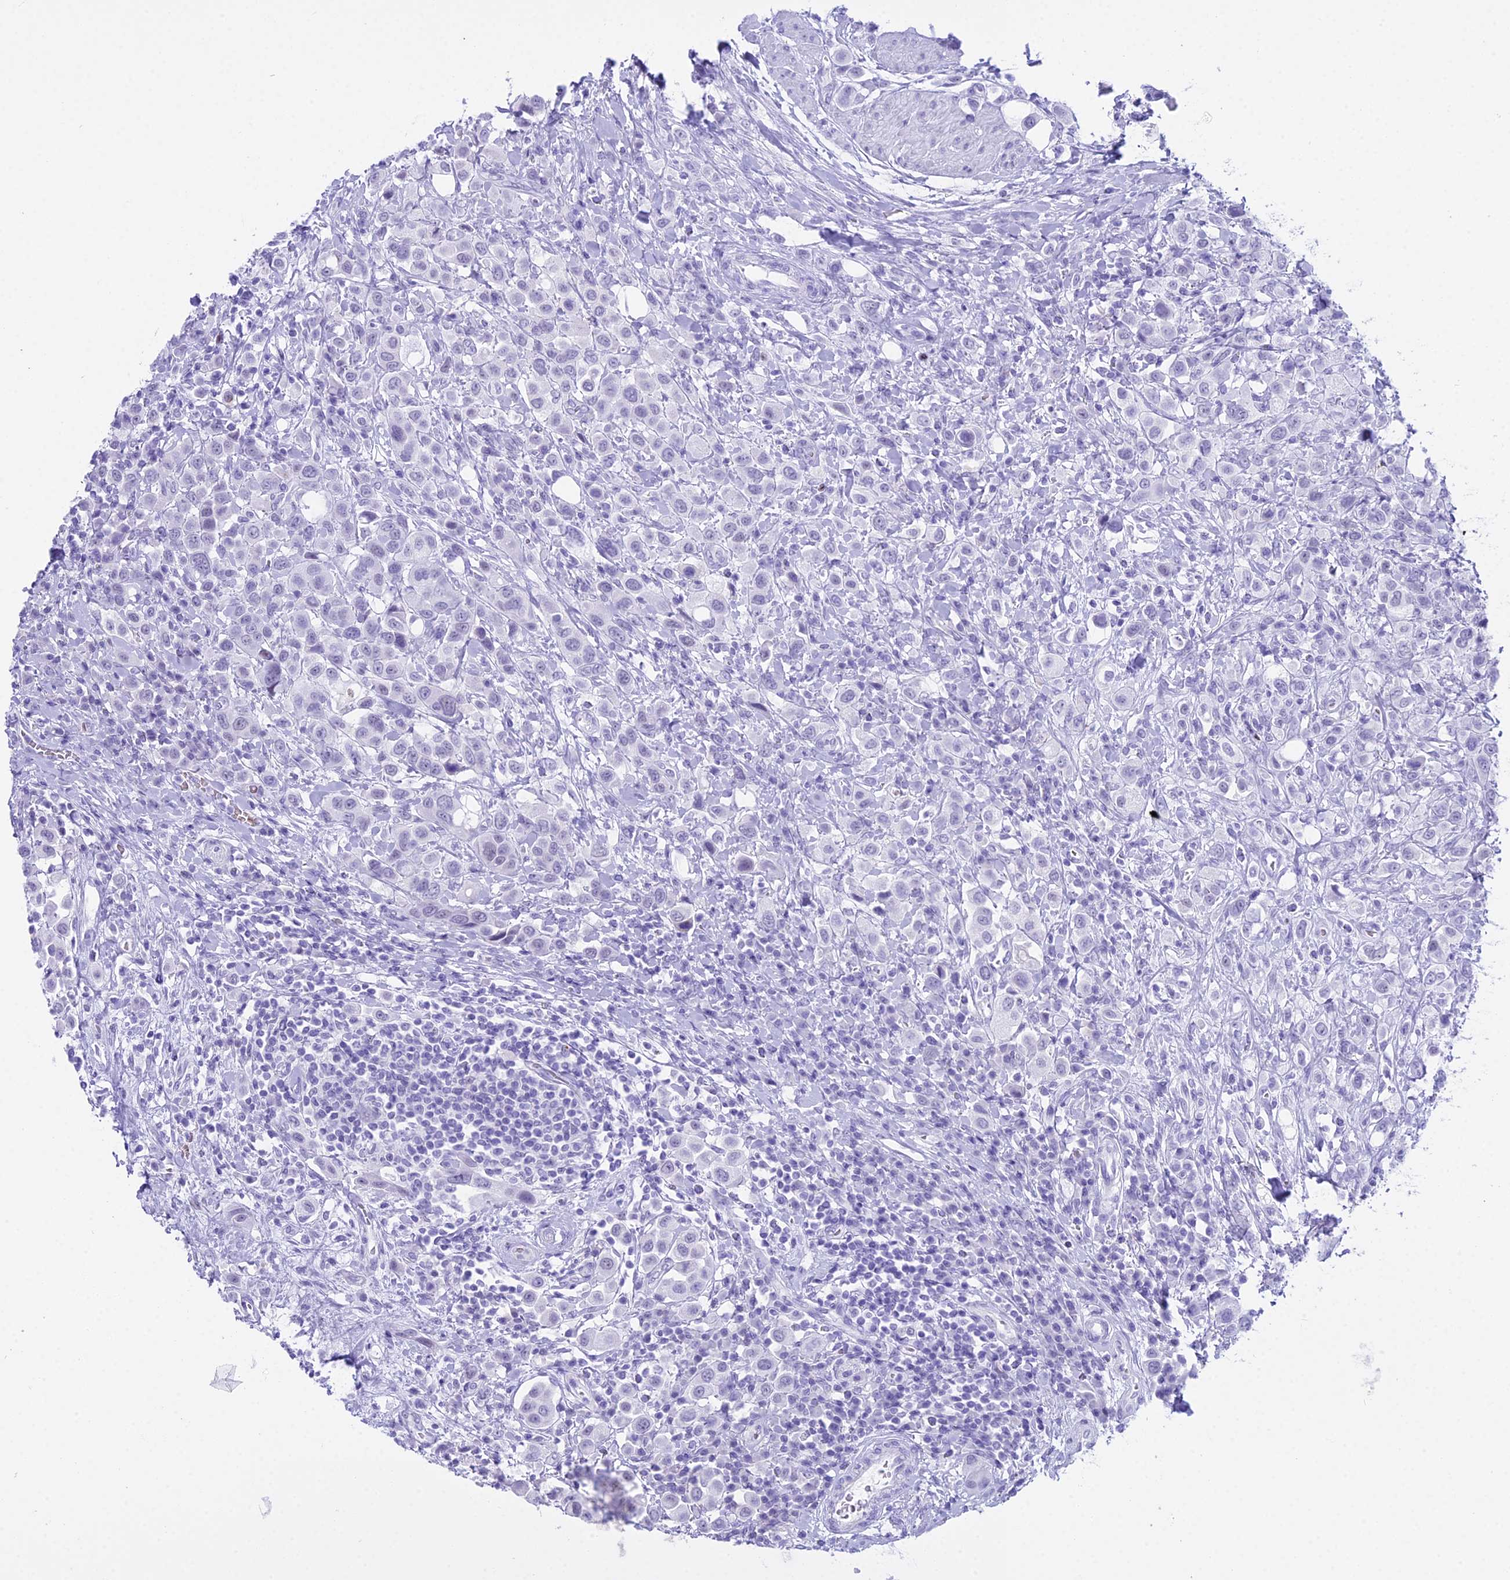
{"staining": {"intensity": "negative", "quantity": "none", "location": "none"}, "tissue": "urothelial cancer", "cell_type": "Tumor cells", "image_type": "cancer", "snomed": [{"axis": "morphology", "description": "Urothelial carcinoma, High grade"}, {"axis": "topography", "description": "Urinary bladder"}], "caption": "Micrograph shows no protein expression in tumor cells of urothelial cancer tissue.", "gene": "RNPS1", "patient": {"sex": "male", "age": 50}}